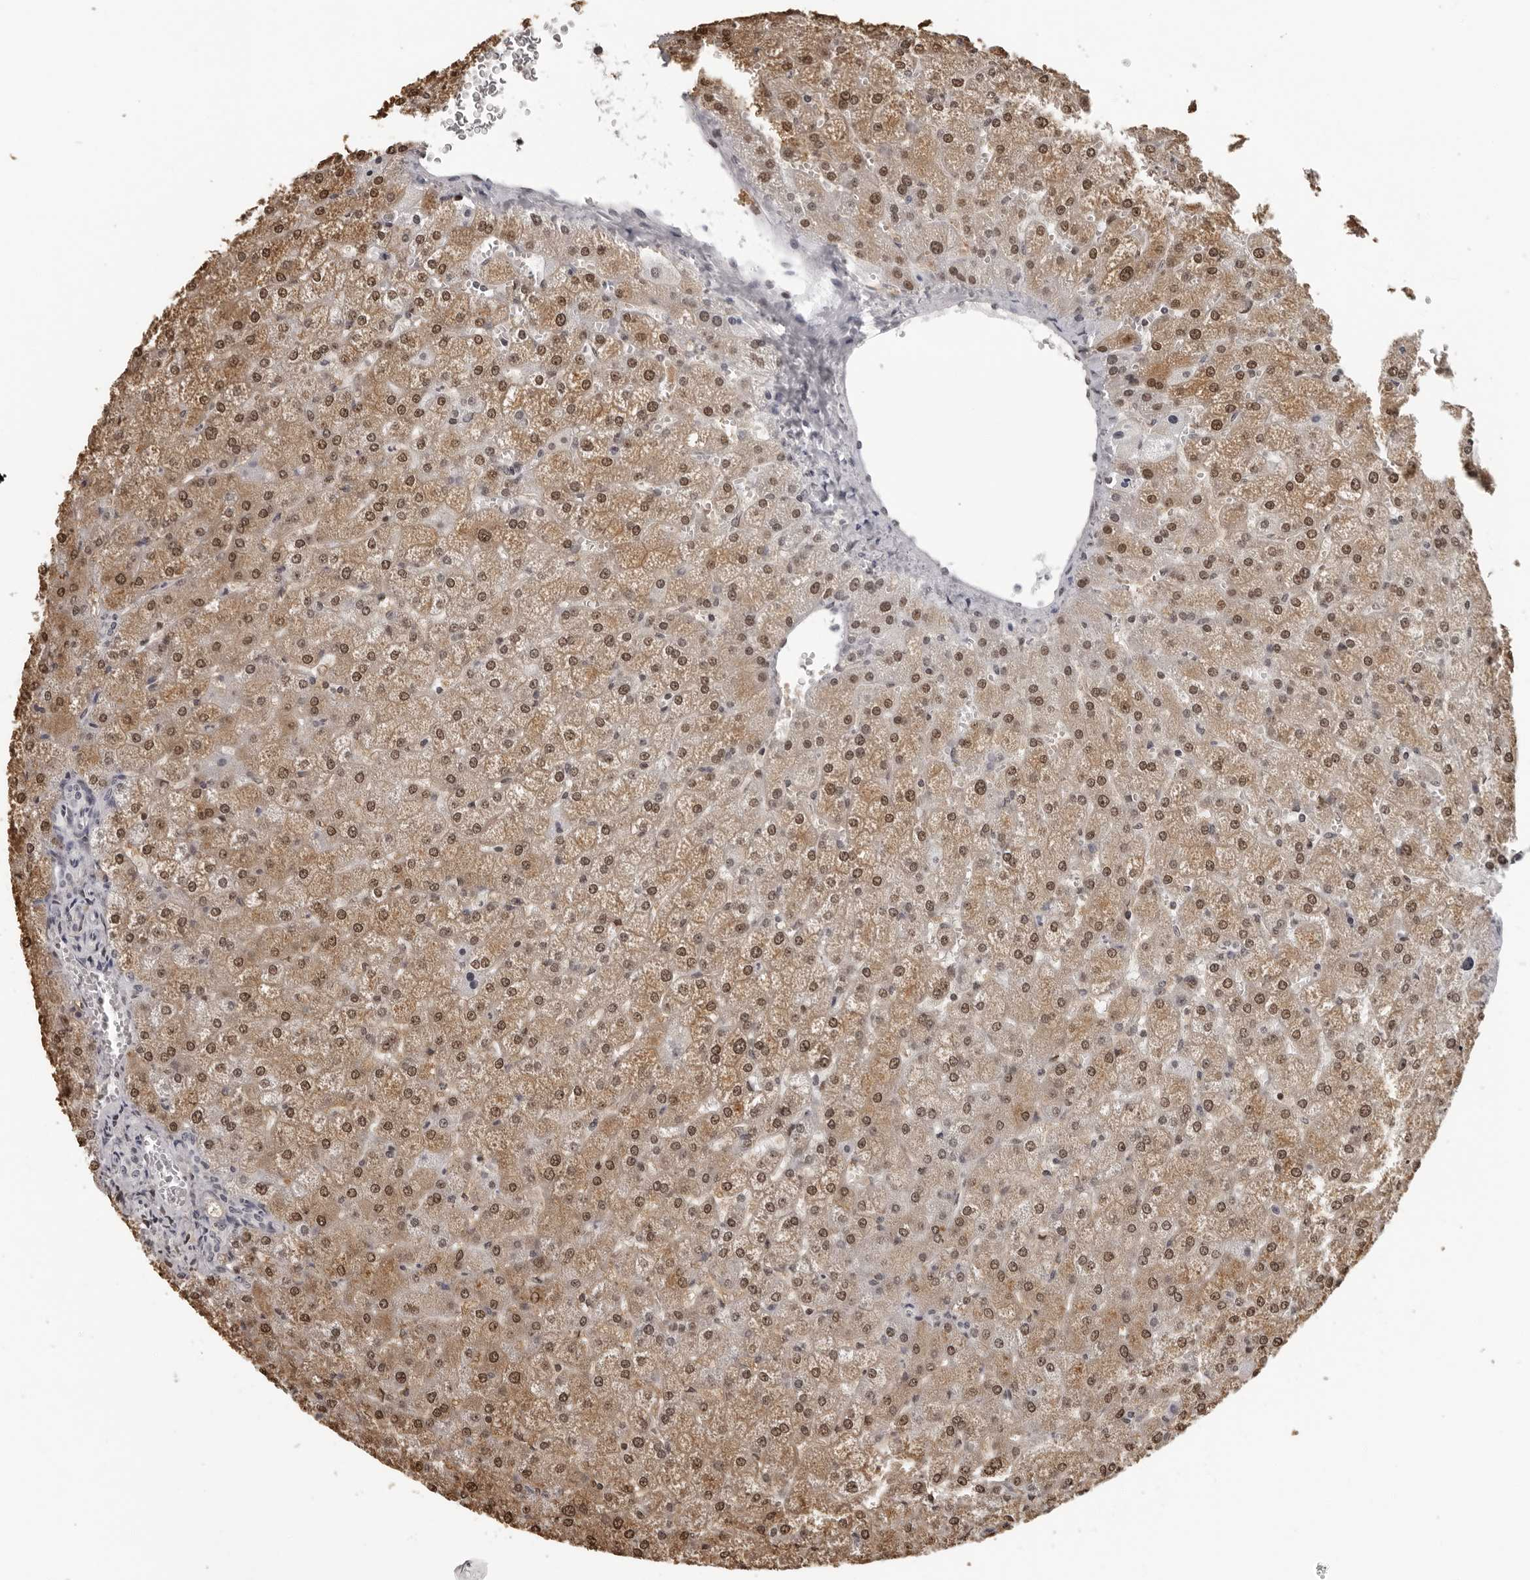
{"staining": {"intensity": "negative", "quantity": "none", "location": "none"}, "tissue": "liver", "cell_type": "Cholangiocytes", "image_type": "normal", "snomed": [{"axis": "morphology", "description": "Normal tissue, NOS"}, {"axis": "topography", "description": "Liver"}], "caption": "Protein analysis of benign liver reveals no significant positivity in cholangiocytes. (DAB IHC, high magnification).", "gene": "ORC1", "patient": {"sex": "female", "age": 32}}